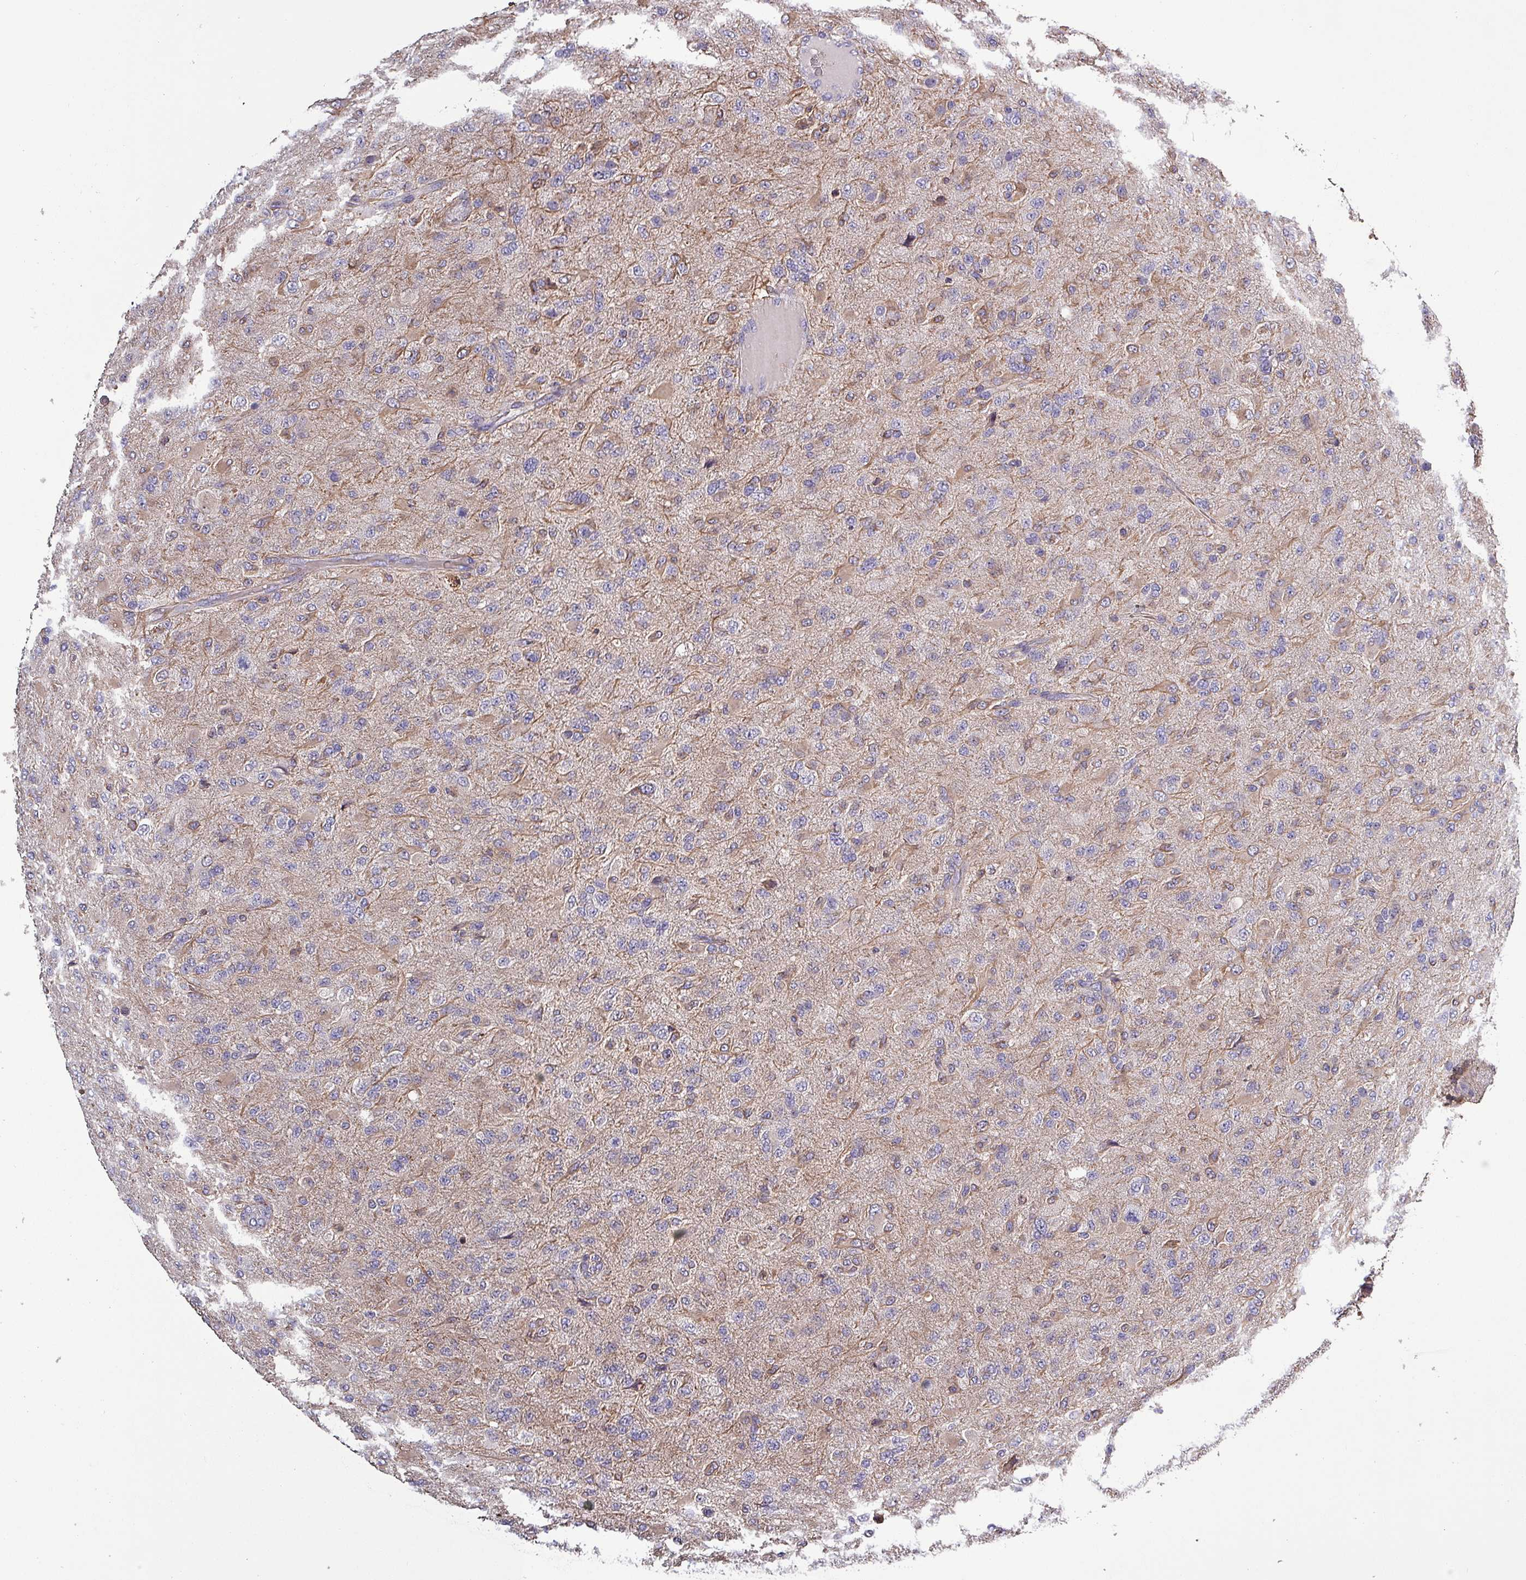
{"staining": {"intensity": "negative", "quantity": "none", "location": "none"}, "tissue": "glioma", "cell_type": "Tumor cells", "image_type": "cancer", "snomed": [{"axis": "morphology", "description": "Glioma, malignant, Low grade"}, {"axis": "topography", "description": "Brain"}], "caption": "IHC photomicrograph of neoplastic tissue: human malignant glioma (low-grade) stained with DAB demonstrates no significant protein expression in tumor cells.", "gene": "HTRA4", "patient": {"sex": "male", "age": 65}}